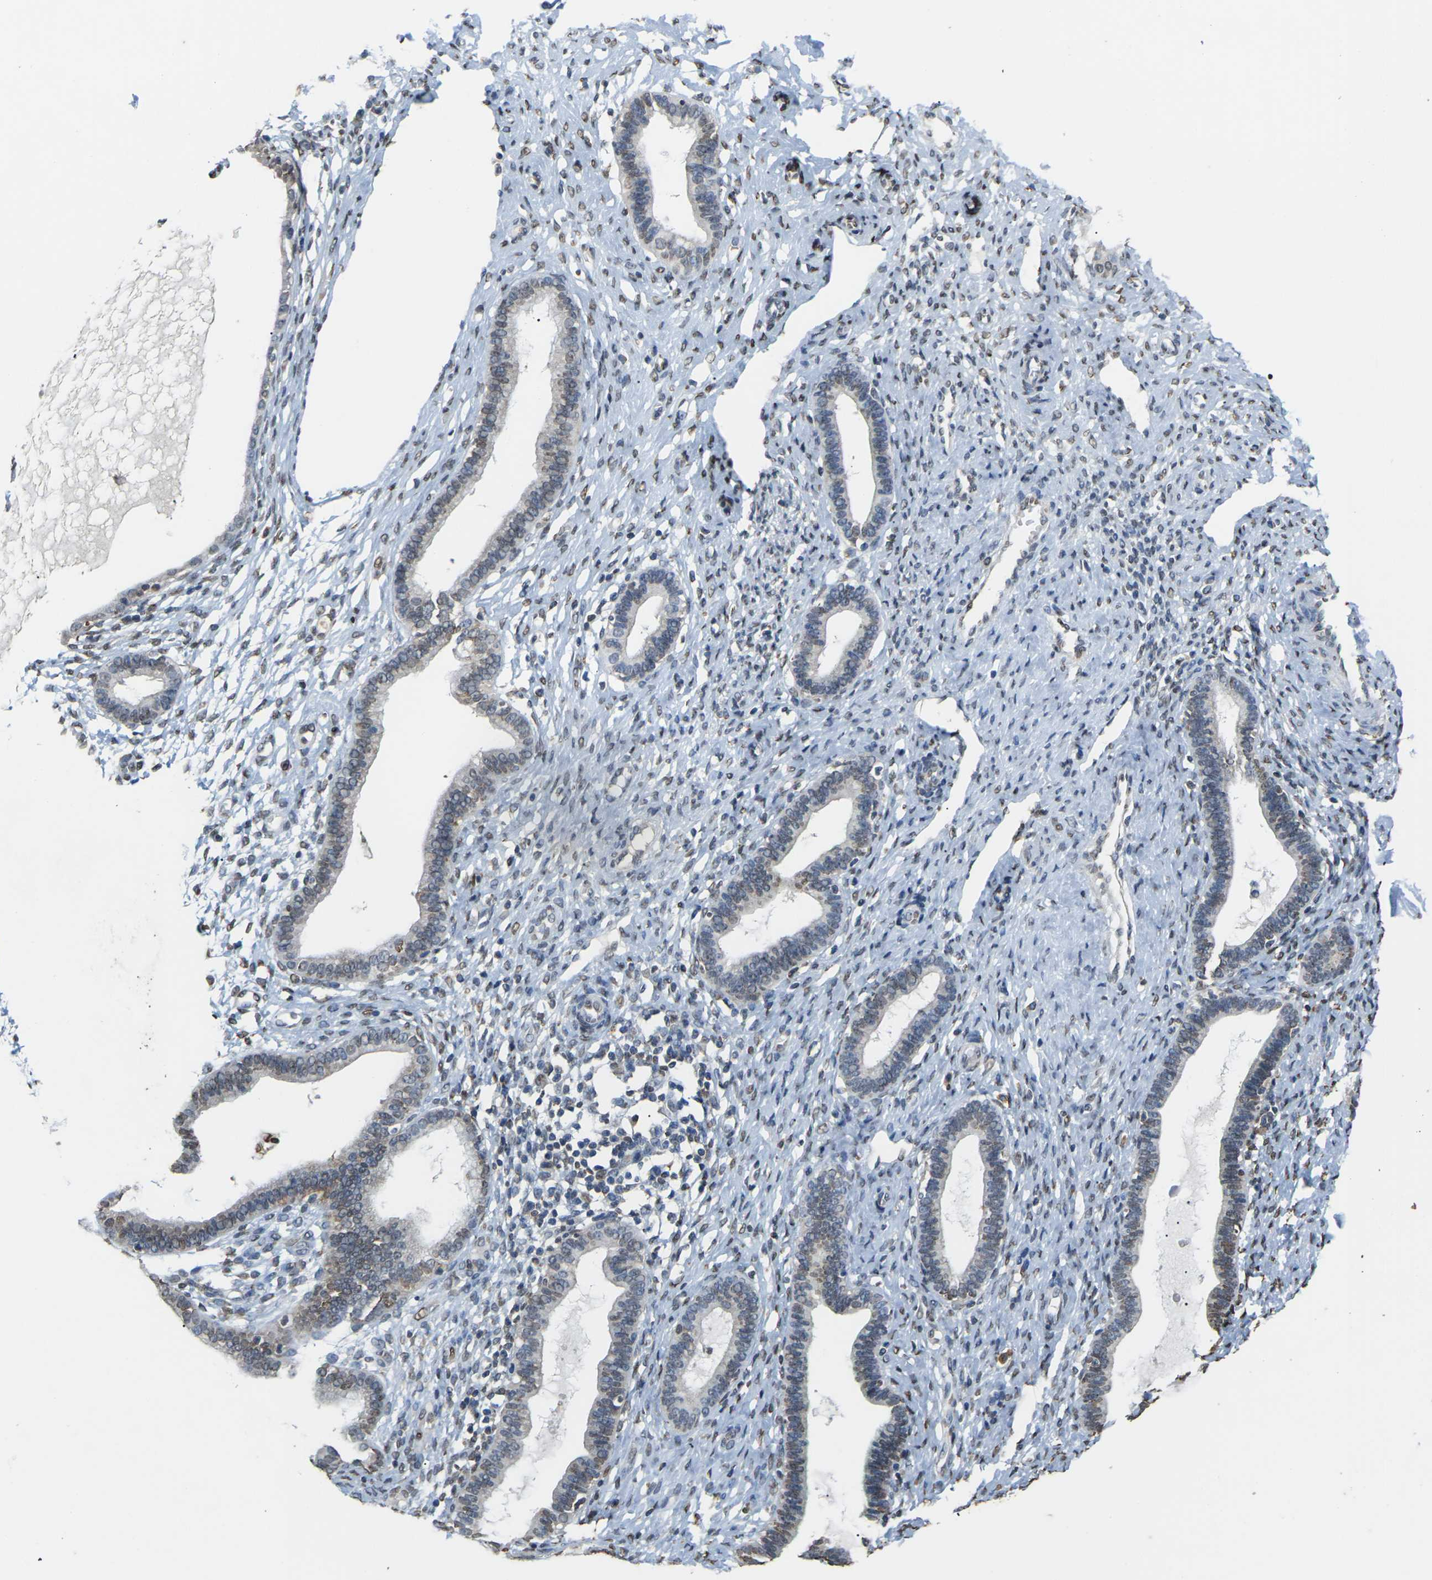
{"staining": {"intensity": "moderate", "quantity": "25%-75%", "location": "nuclear"}, "tissue": "endometrium", "cell_type": "Cells in endometrial stroma", "image_type": "normal", "snomed": [{"axis": "morphology", "description": "Normal tissue, NOS"}, {"axis": "topography", "description": "Endometrium"}], "caption": "Cells in endometrial stroma exhibit medium levels of moderate nuclear expression in about 25%-75% of cells in unremarkable human endometrium.", "gene": "EMSY", "patient": {"sex": "female", "age": 61}}